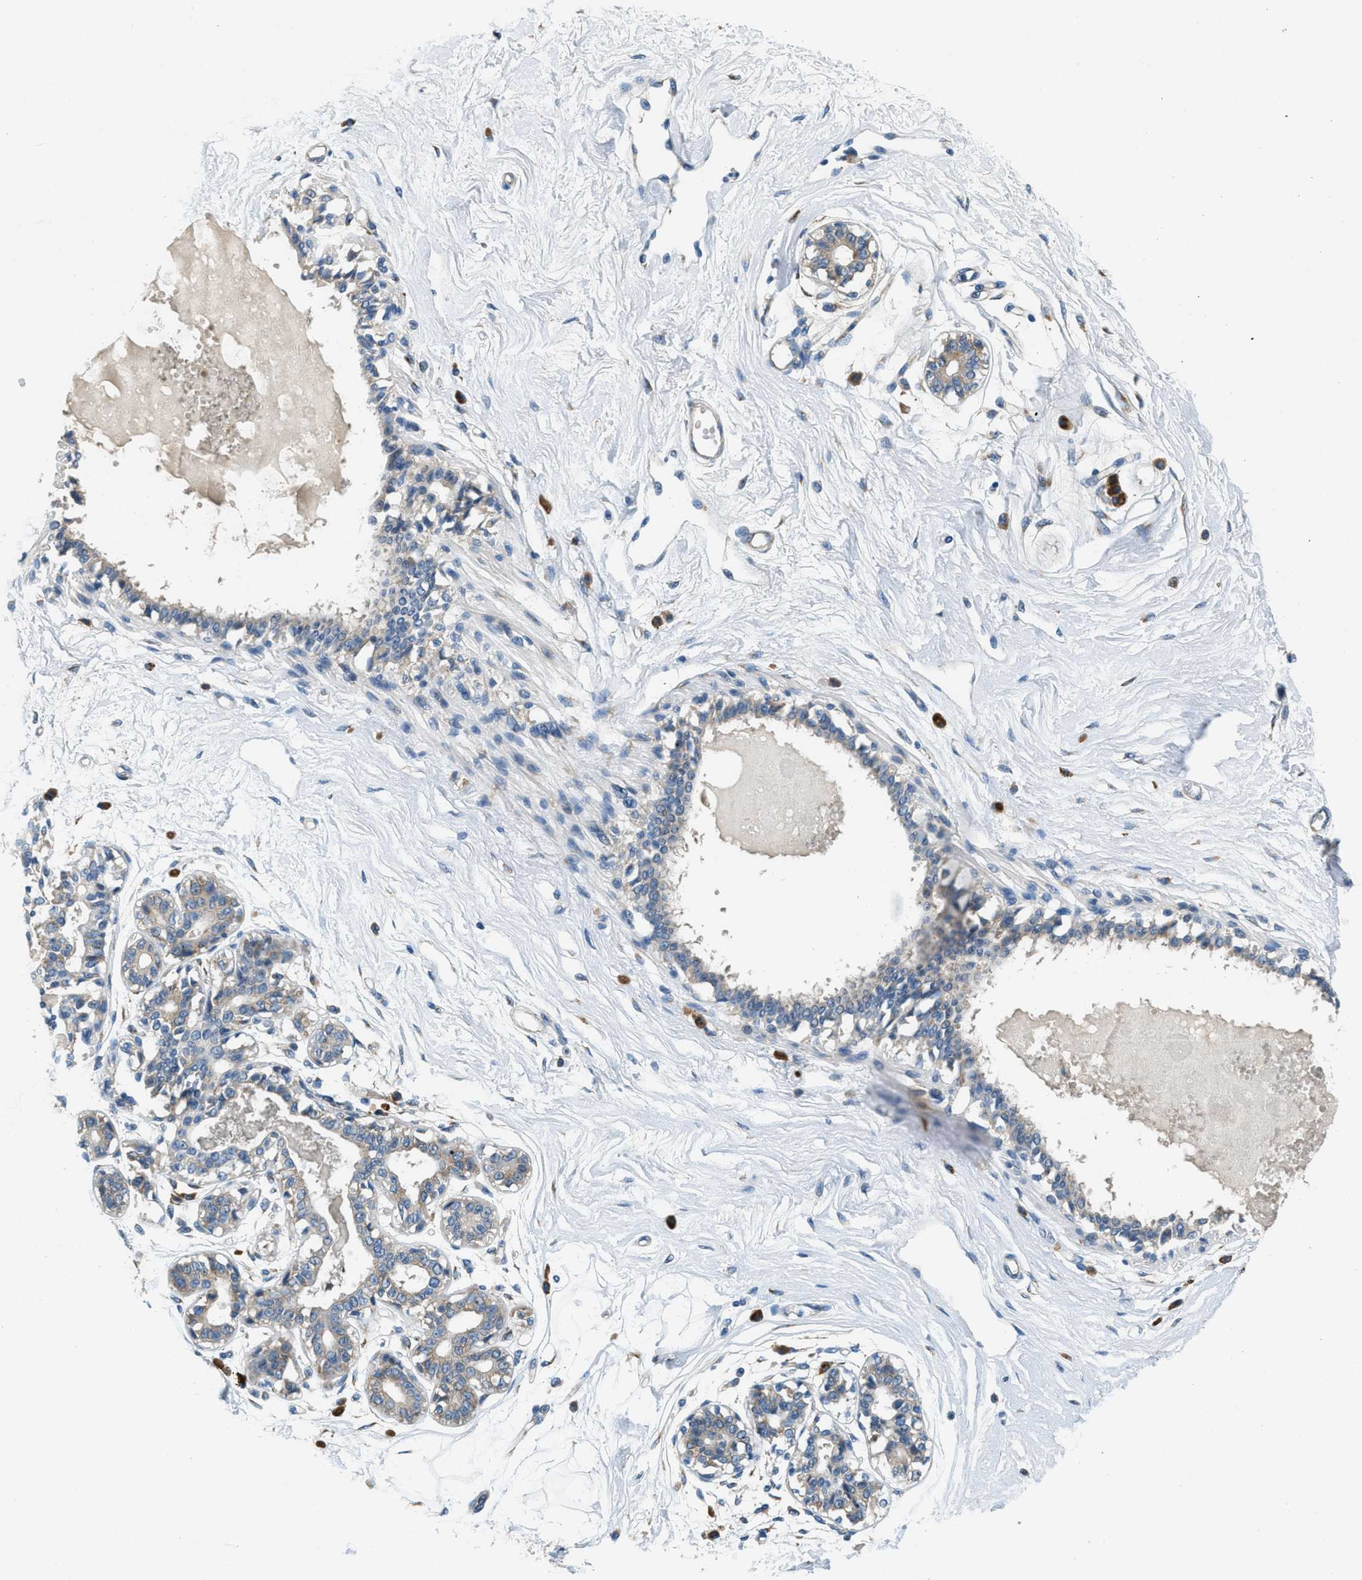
{"staining": {"intensity": "negative", "quantity": "none", "location": "none"}, "tissue": "breast", "cell_type": "Adipocytes", "image_type": "normal", "snomed": [{"axis": "morphology", "description": "Normal tissue, NOS"}, {"axis": "topography", "description": "Breast"}], "caption": "Immunohistochemistry image of benign breast: breast stained with DAB shows no significant protein staining in adipocytes.", "gene": "GIMAP8", "patient": {"sex": "female", "age": 45}}